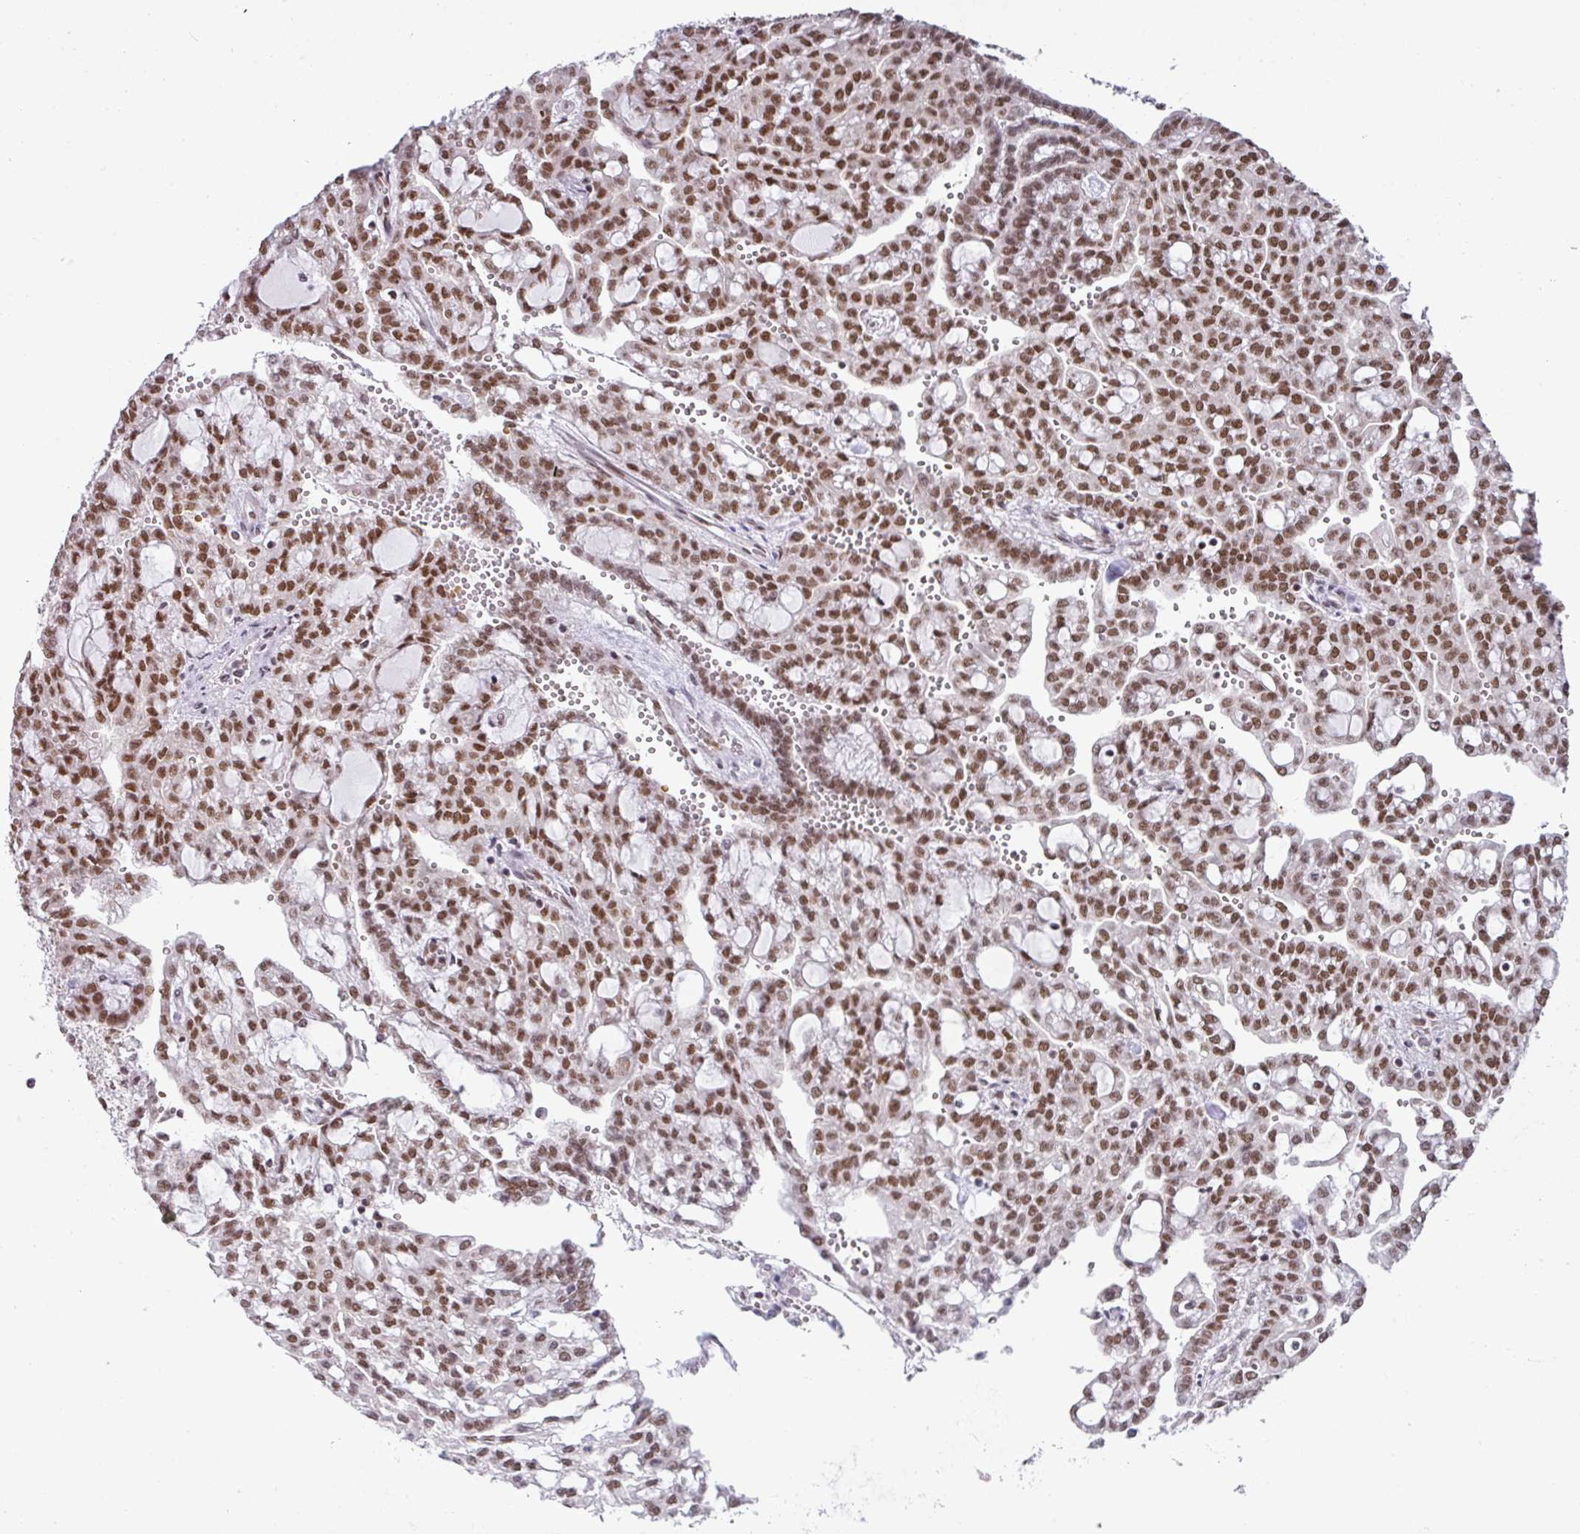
{"staining": {"intensity": "moderate", "quantity": ">75%", "location": "nuclear"}, "tissue": "renal cancer", "cell_type": "Tumor cells", "image_type": "cancer", "snomed": [{"axis": "morphology", "description": "Adenocarcinoma, NOS"}, {"axis": "topography", "description": "Kidney"}], "caption": "The image exhibits immunohistochemical staining of renal cancer. There is moderate nuclear expression is present in about >75% of tumor cells.", "gene": "NCOA5", "patient": {"sex": "male", "age": 63}}